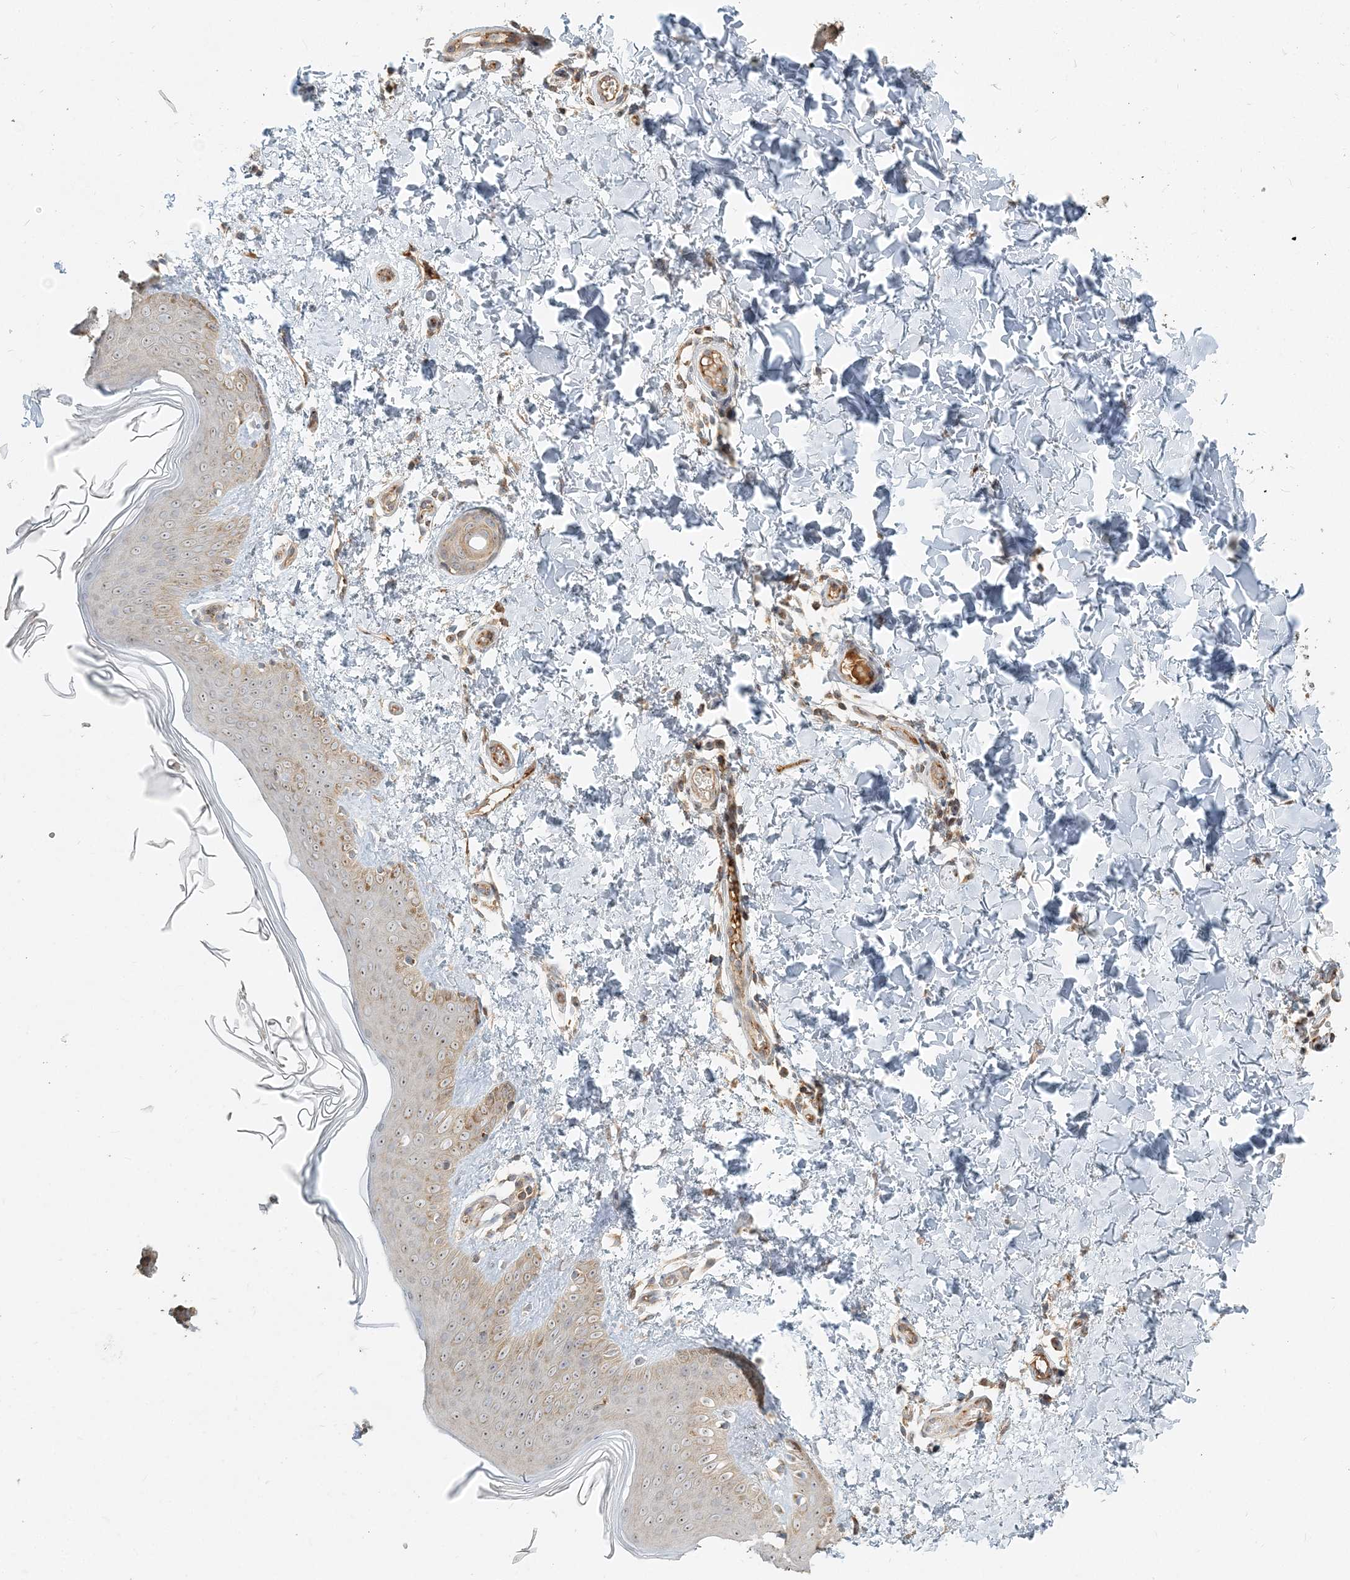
{"staining": {"intensity": "moderate", "quantity": ">75%", "location": "cytoplasmic/membranous"}, "tissue": "skin", "cell_type": "Fibroblasts", "image_type": "normal", "snomed": [{"axis": "morphology", "description": "Normal tissue, NOS"}, {"axis": "topography", "description": "Skin"}], "caption": "Immunohistochemistry photomicrograph of unremarkable human skin stained for a protein (brown), which reveals medium levels of moderate cytoplasmic/membranous expression in approximately >75% of fibroblasts.", "gene": "AP1AR", "patient": {"sex": "male", "age": 36}}